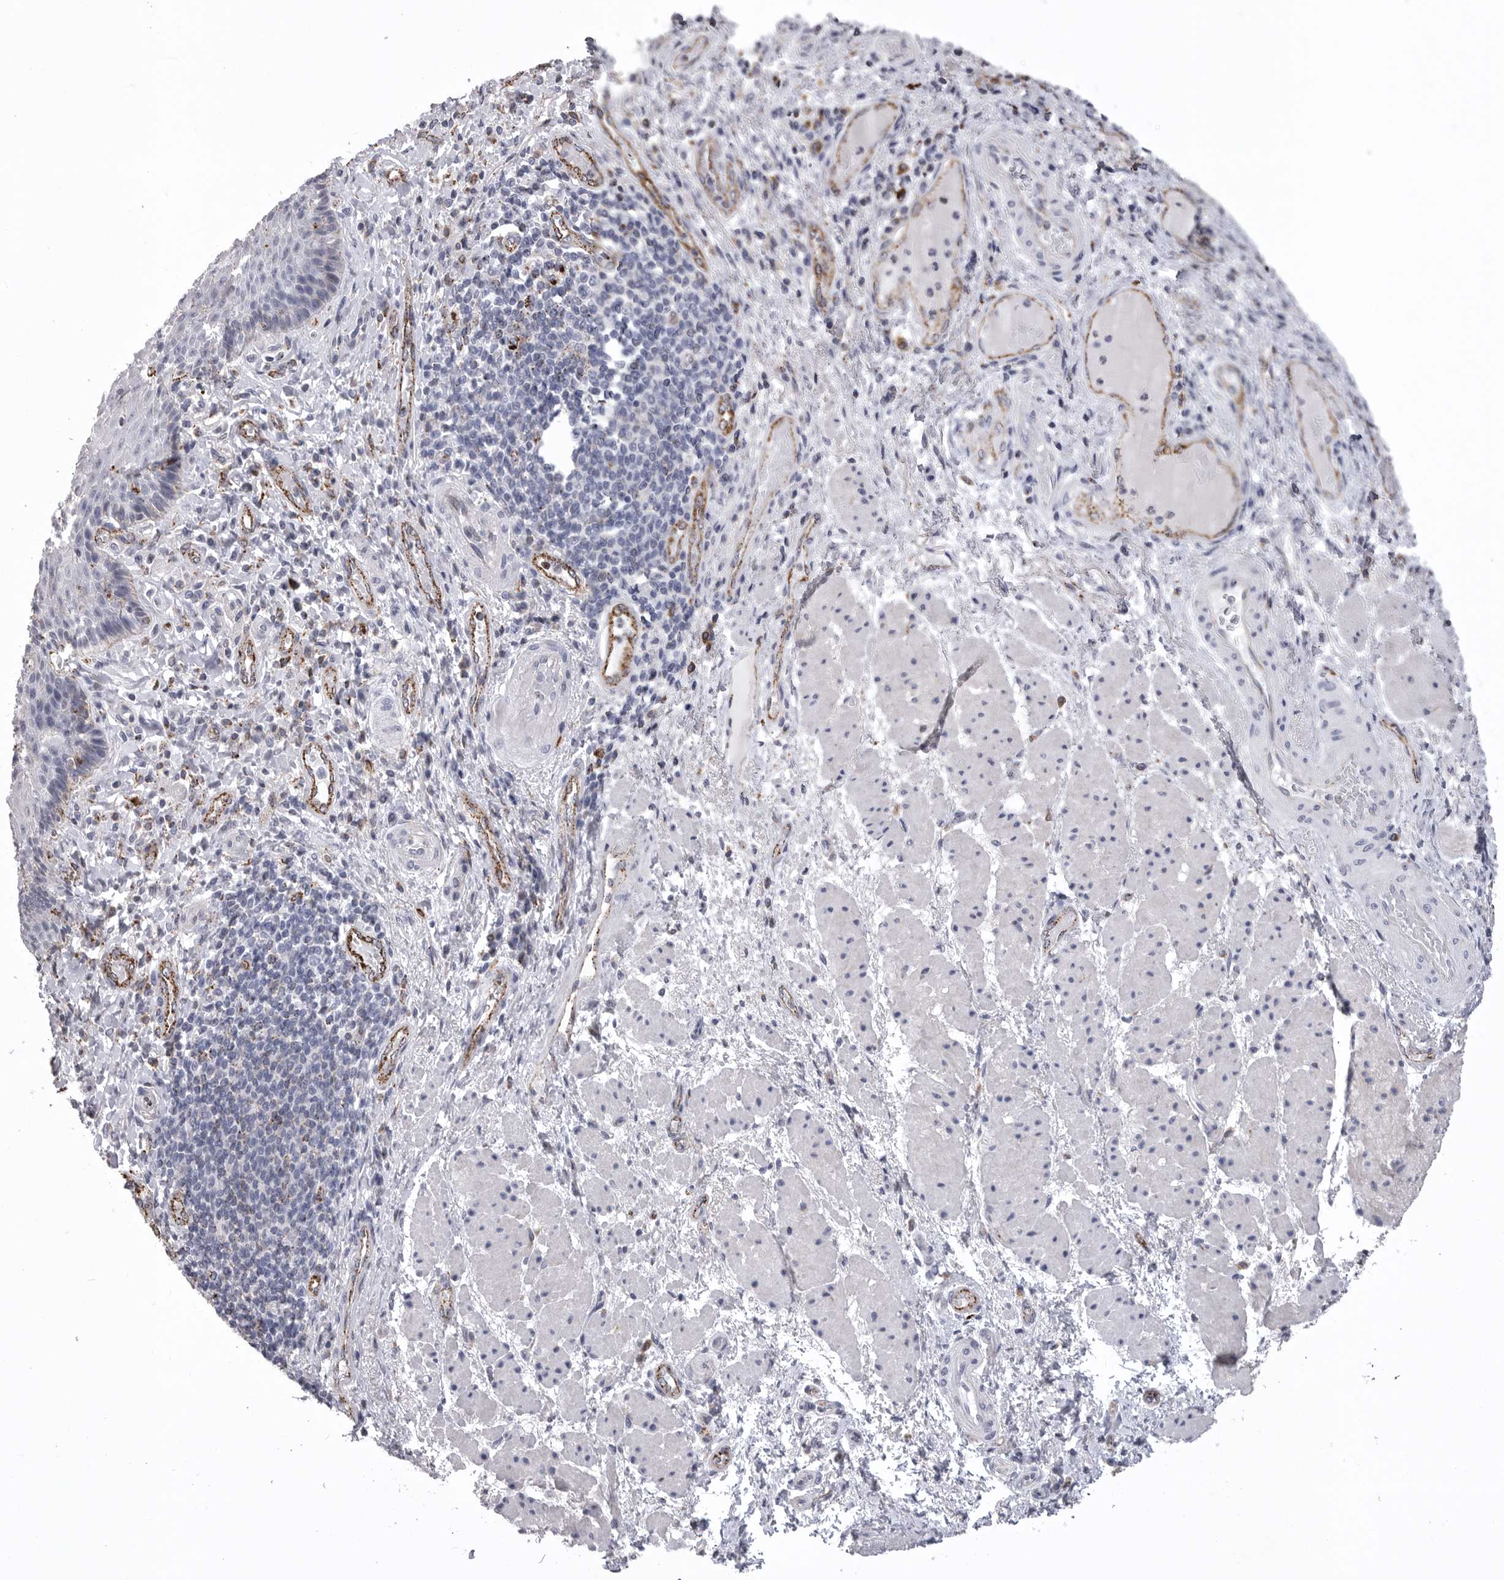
{"staining": {"intensity": "negative", "quantity": "none", "location": "none"}, "tissue": "esophagus", "cell_type": "Squamous epithelial cells", "image_type": "normal", "snomed": [{"axis": "morphology", "description": "Normal tissue, NOS"}, {"axis": "topography", "description": "Esophagus"}], "caption": "The image displays no significant staining in squamous epithelial cells of esophagus.", "gene": "PSPN", "patient": {"sex": "male", "age": 54}}